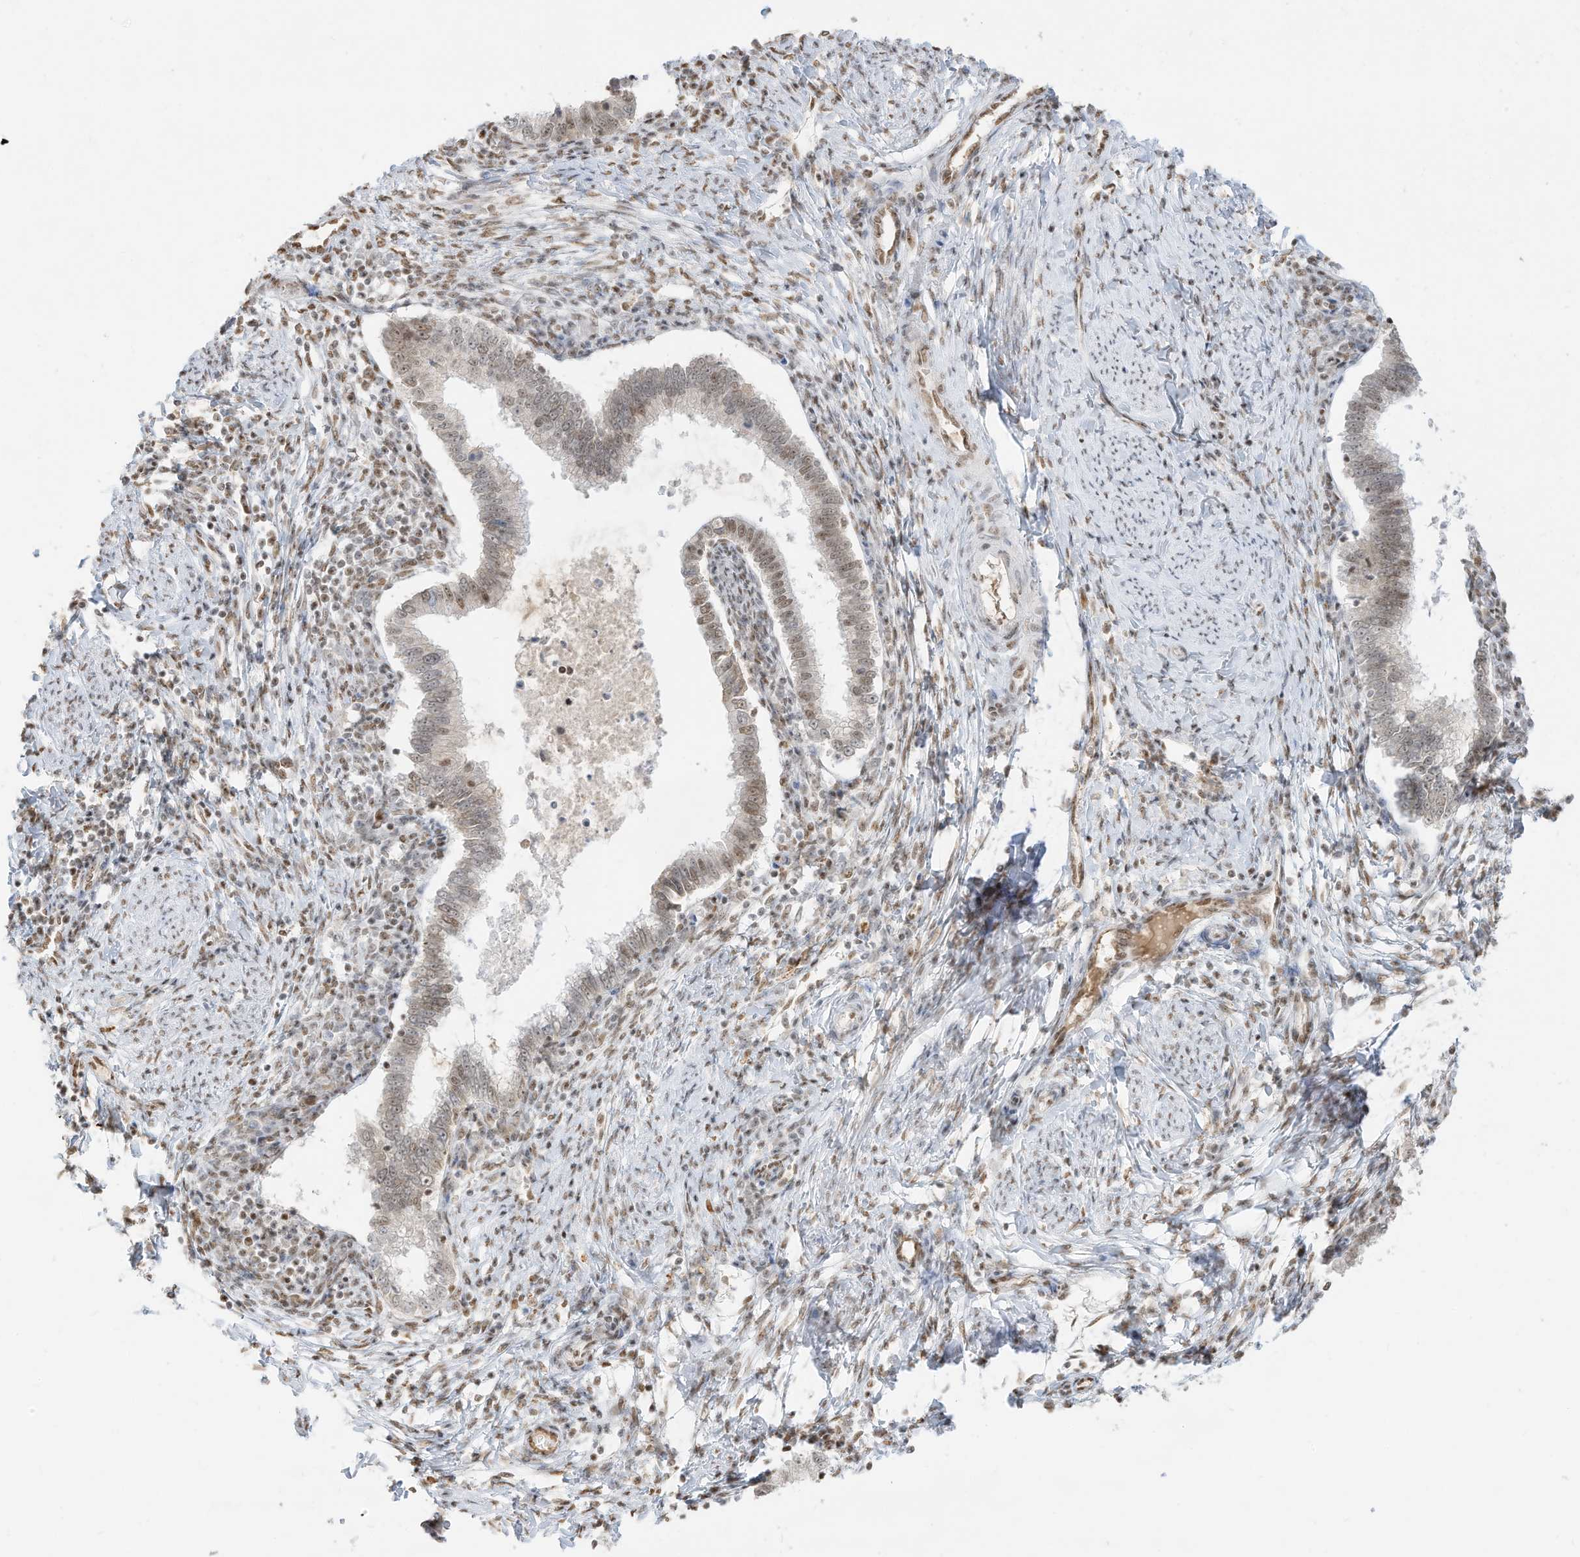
{"staining": {"intensity": "weak", "quantity": "25%-75%", "location": "nuclear"}, "tissue": "cervical cancer", "cell_type": "Tumor cells", "image_type": "cancer", "snomed": [{"axis": "morphology", "description": "Adenocarcinoma, NOS"}, {"axis": "topography", "description": "Cervix"}], "caption": "About 25%-75% of tumor cells in cervical cancer (adenocarcinoma) reveal weak nuclear protein staining as visualized by brown immunohistochemical staining.", "gene": "NHSL1", "patient": {"sex": "female", "age": 36}}